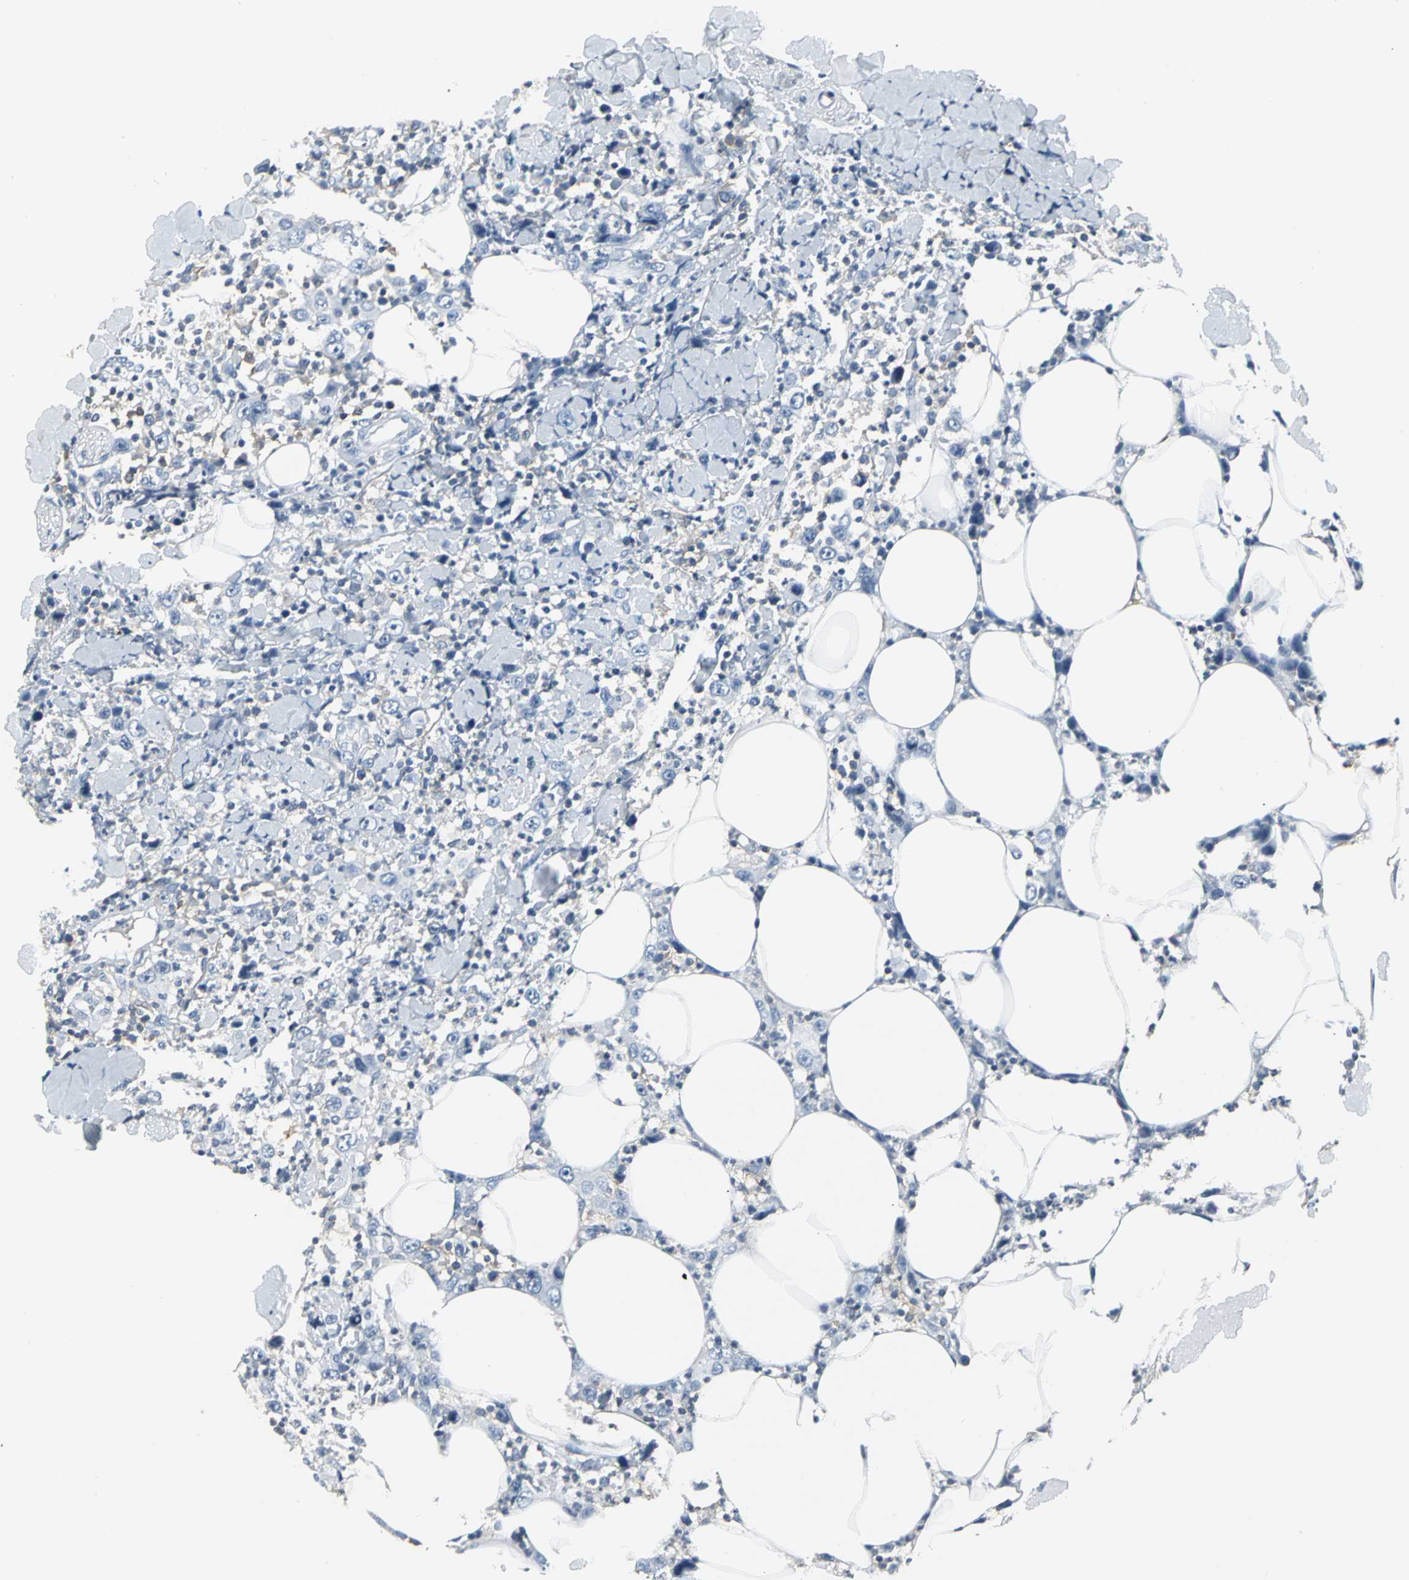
{"staining": {"intensity": "negative", "quantity": "none", "location": "none"}, "tissue": "thyroid cancer", "cell_type": "Tumor cells", "image_type": "cancer", "snomed": [{"axis": "morphology", "description": "Carcinoma, NOS"}, {"axis": "topography", "description": "Thyroid gland"}], "caption": "Immunohistochemistry image of human carcinoma (thyroid) stained for a protein (brown), which reveals no staining in tumor cells. (DAB (3,3'-diaminobenzidine) immunohistochemistry (IHC), high magnification).", "gene": "IQGAP2", "patient": {"sex": "female", "age": 77}}